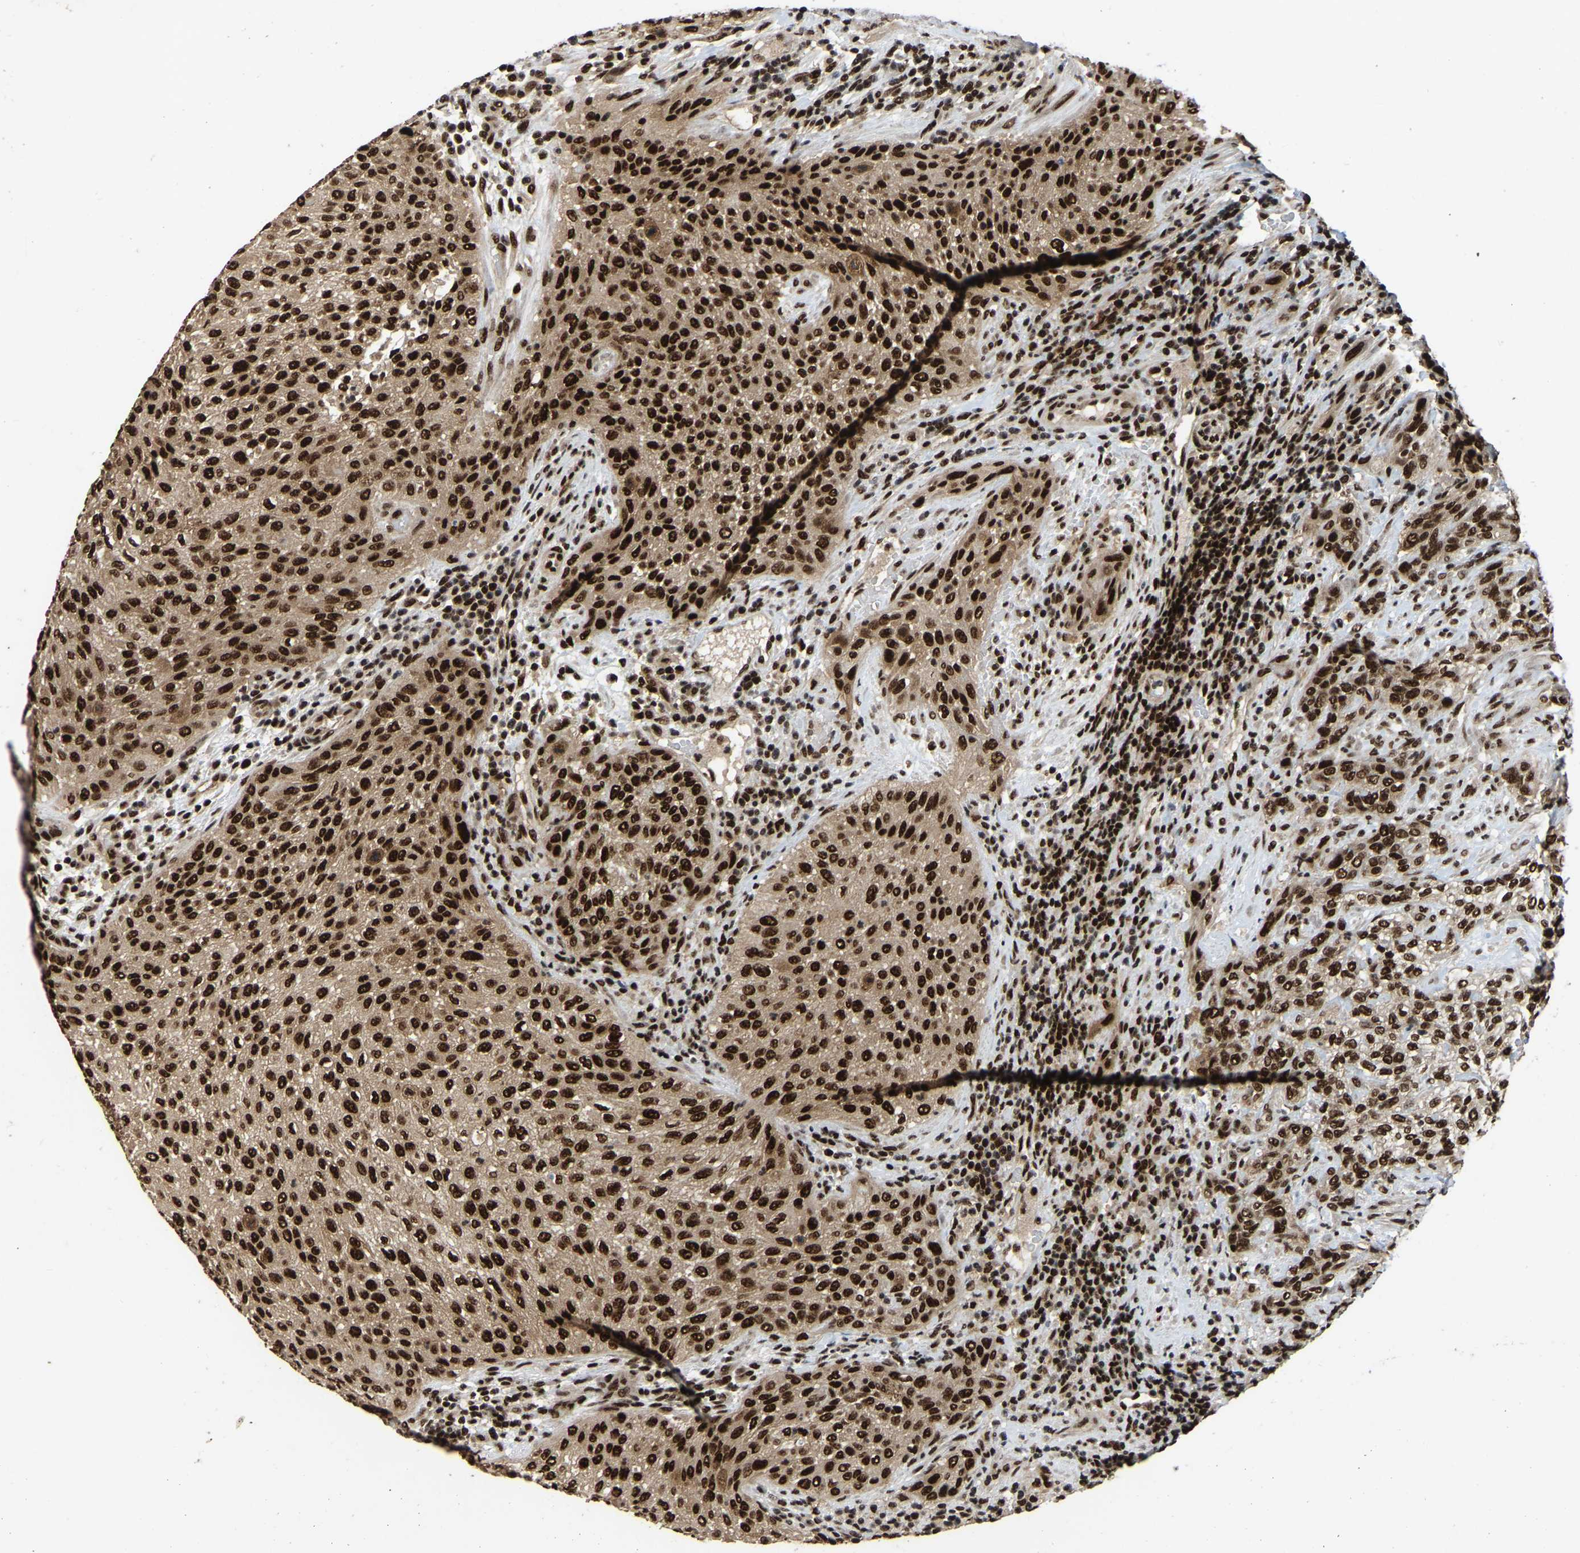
{"staining": {"intensity": "strong", "quantity": ">75%", "location": "nuclear"}, "tissue": "urothelial cancer", "cell_type": "Tumor cells", "image_type": "cancer", "snomed": [{"axis": "morphology", "description": "Urothelial carcinoma, Low grade"}, {"axis": "morphology", "description": "Urothelial carcinoma, High grade"}, {"axis": "topography", "description": "Urinary bladder"}], "caption": "Urothelial cancer stained for a protein displays strong nuclear positivity in tumor cells. (DAB IHC, brown staining for protein, blue staining for nuclei).", "gene": "TBL1XR1", "patient": {"sex": "male", "age": 35}}